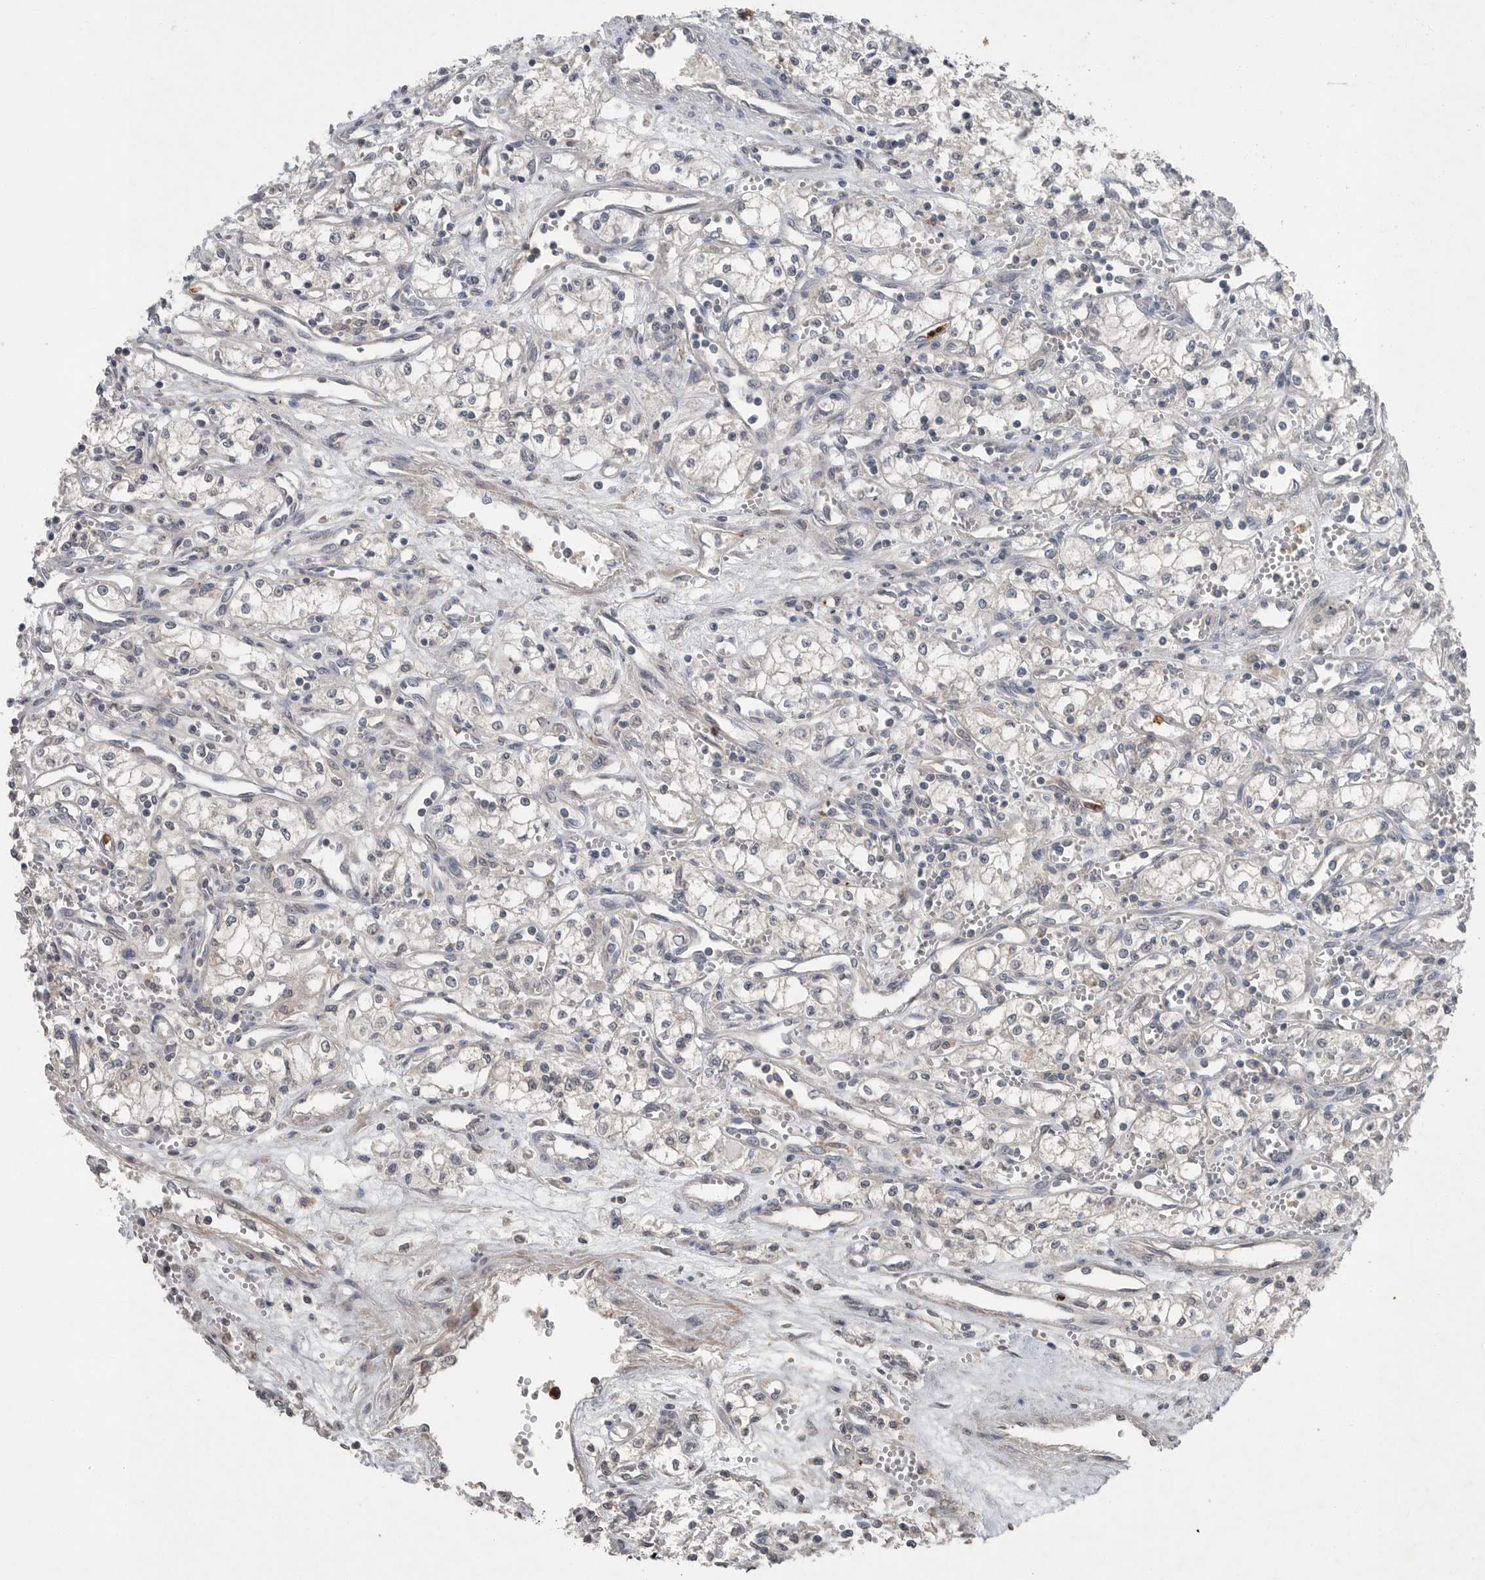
{"staining": {"intensity": "negative", "quantity": "none", "location": "none"}, "tissue": "renal cancer", "cell_type": "Tumor cells", "image_type": "cancer", "snomed": [{"axis": "morphology", "description": "Adenocarcinoma, NOS"}, {"axis": "topography", "description": "Kidney"}], "caption": "DAB (3,3'-diaminobenzidine) immunohistochemical staining of human renal adenocarcinoma displays no significant positivity in tumor cells.", "gene": "SCP2", "patient": {"sex": "male", "age": 59}}